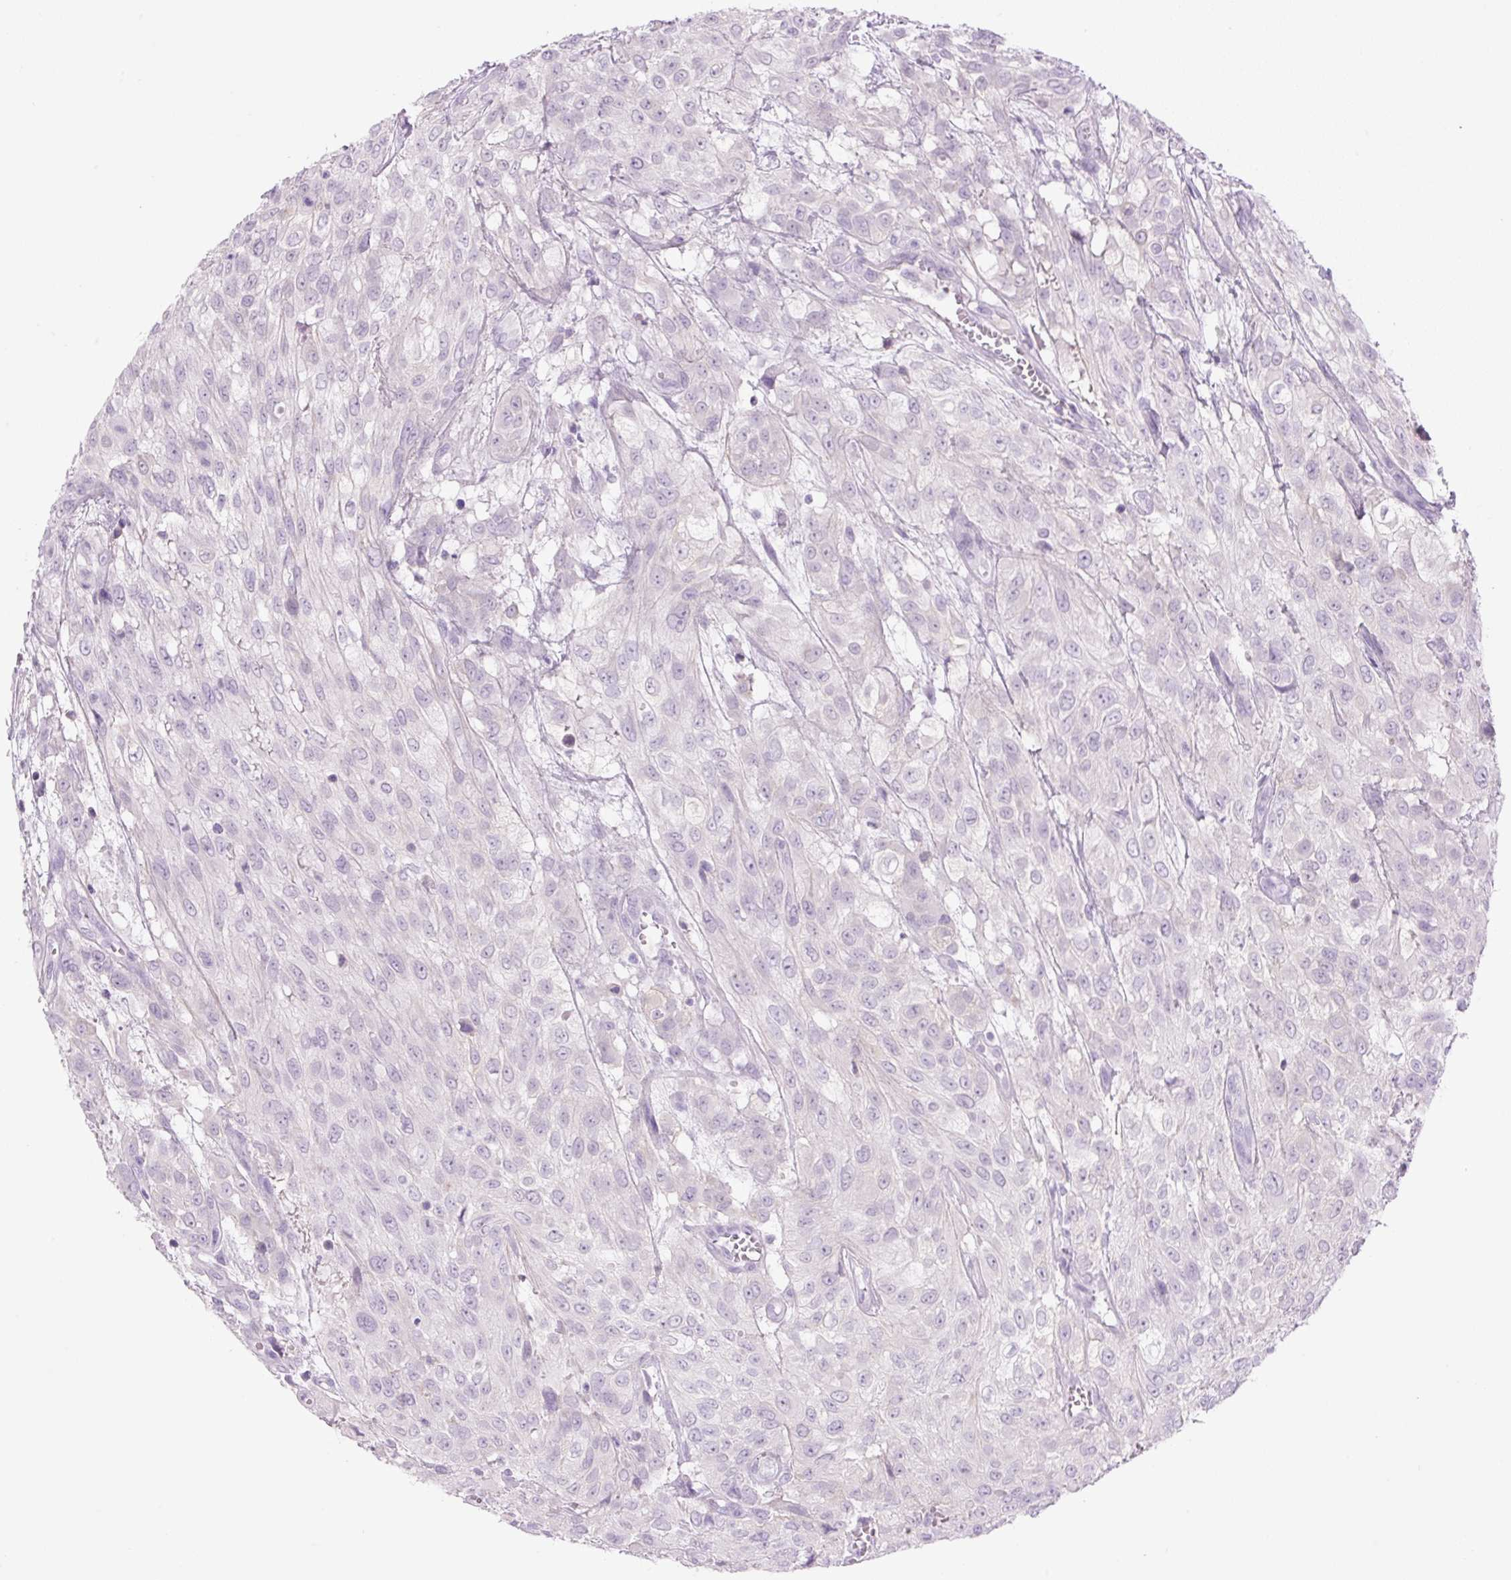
{"staining": {"intensity": "negative", "quantity": "none", "location": "none"}, "tissue": "urothelial cancer", "cell_type": "Tumor cells", "image_type": "cancer", "snomed": [{"axis": "morphology", "description": "Urothelial carcinoma, High grade"}, {"axis": "topography", "description": "Urinary bladder"}], "caption": "Tumor cells are negative for brown protein staining in urothelial cancer. The staining was performed using DAB to visualize the protein expression in brown, while the nuclei were stained in blue with hematoxylin (Magnification: 20x).", "gene": "COL9A2", "patient": {"sex": "male", "age": 57}}